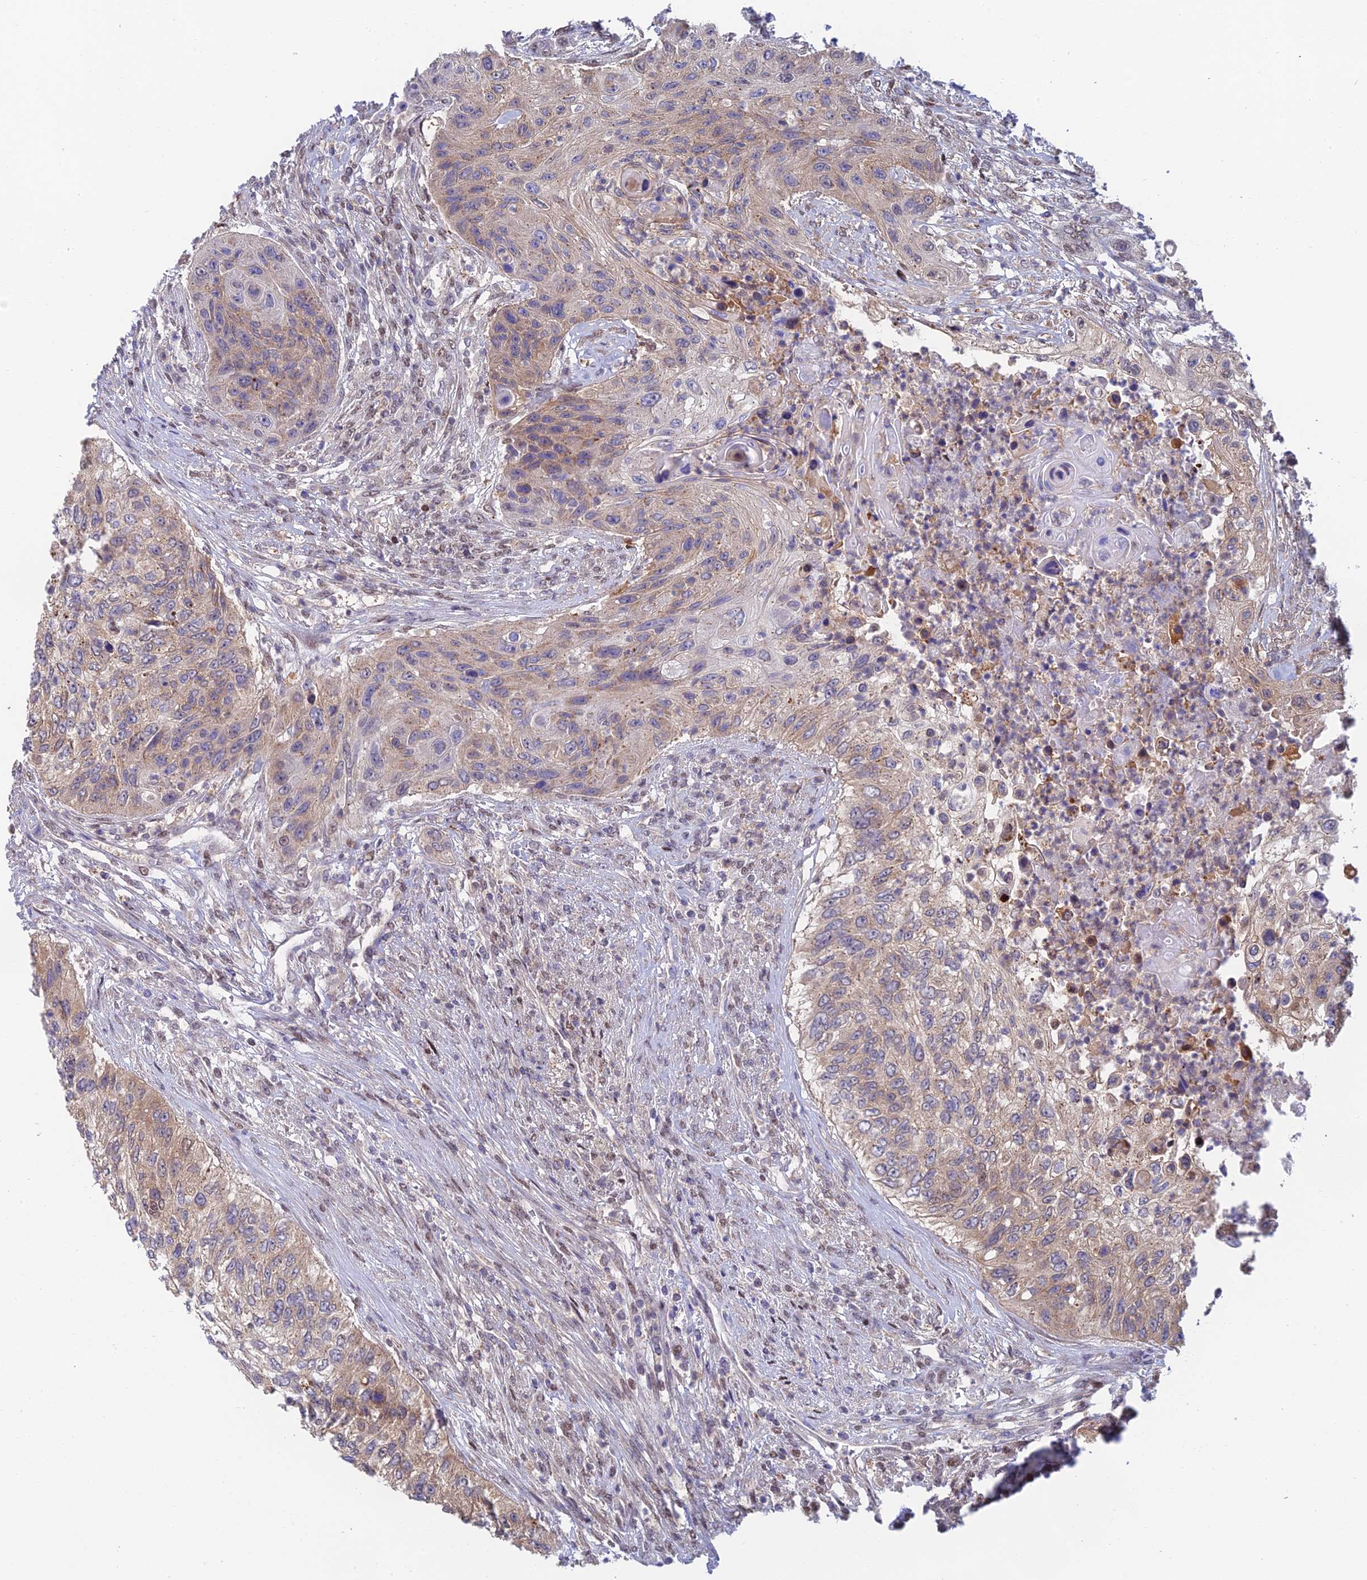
{"staining": {"intensity": "moderate", "quantity": "25%-75%", "location": "cytoplasmic/membranous"}, "tissue": "urothelial cancer", "cell_type": "Tumor cells", "image_type": "cancer", "snomed": [{"axis": "morphology", "description": "Urothelial carcinoma, High grade"}, {"axis": "topography", "description": "Urinary bladder"}], "caption": "IHC (DAB) staining of high-grade urothelial carcinoma demonstrates moderate cytoplasmic/membranous protein positivity in about 25%-75% of tumor cells.", "gene": "MRPL17", "patient": {"sex": "female", "age": 60}}